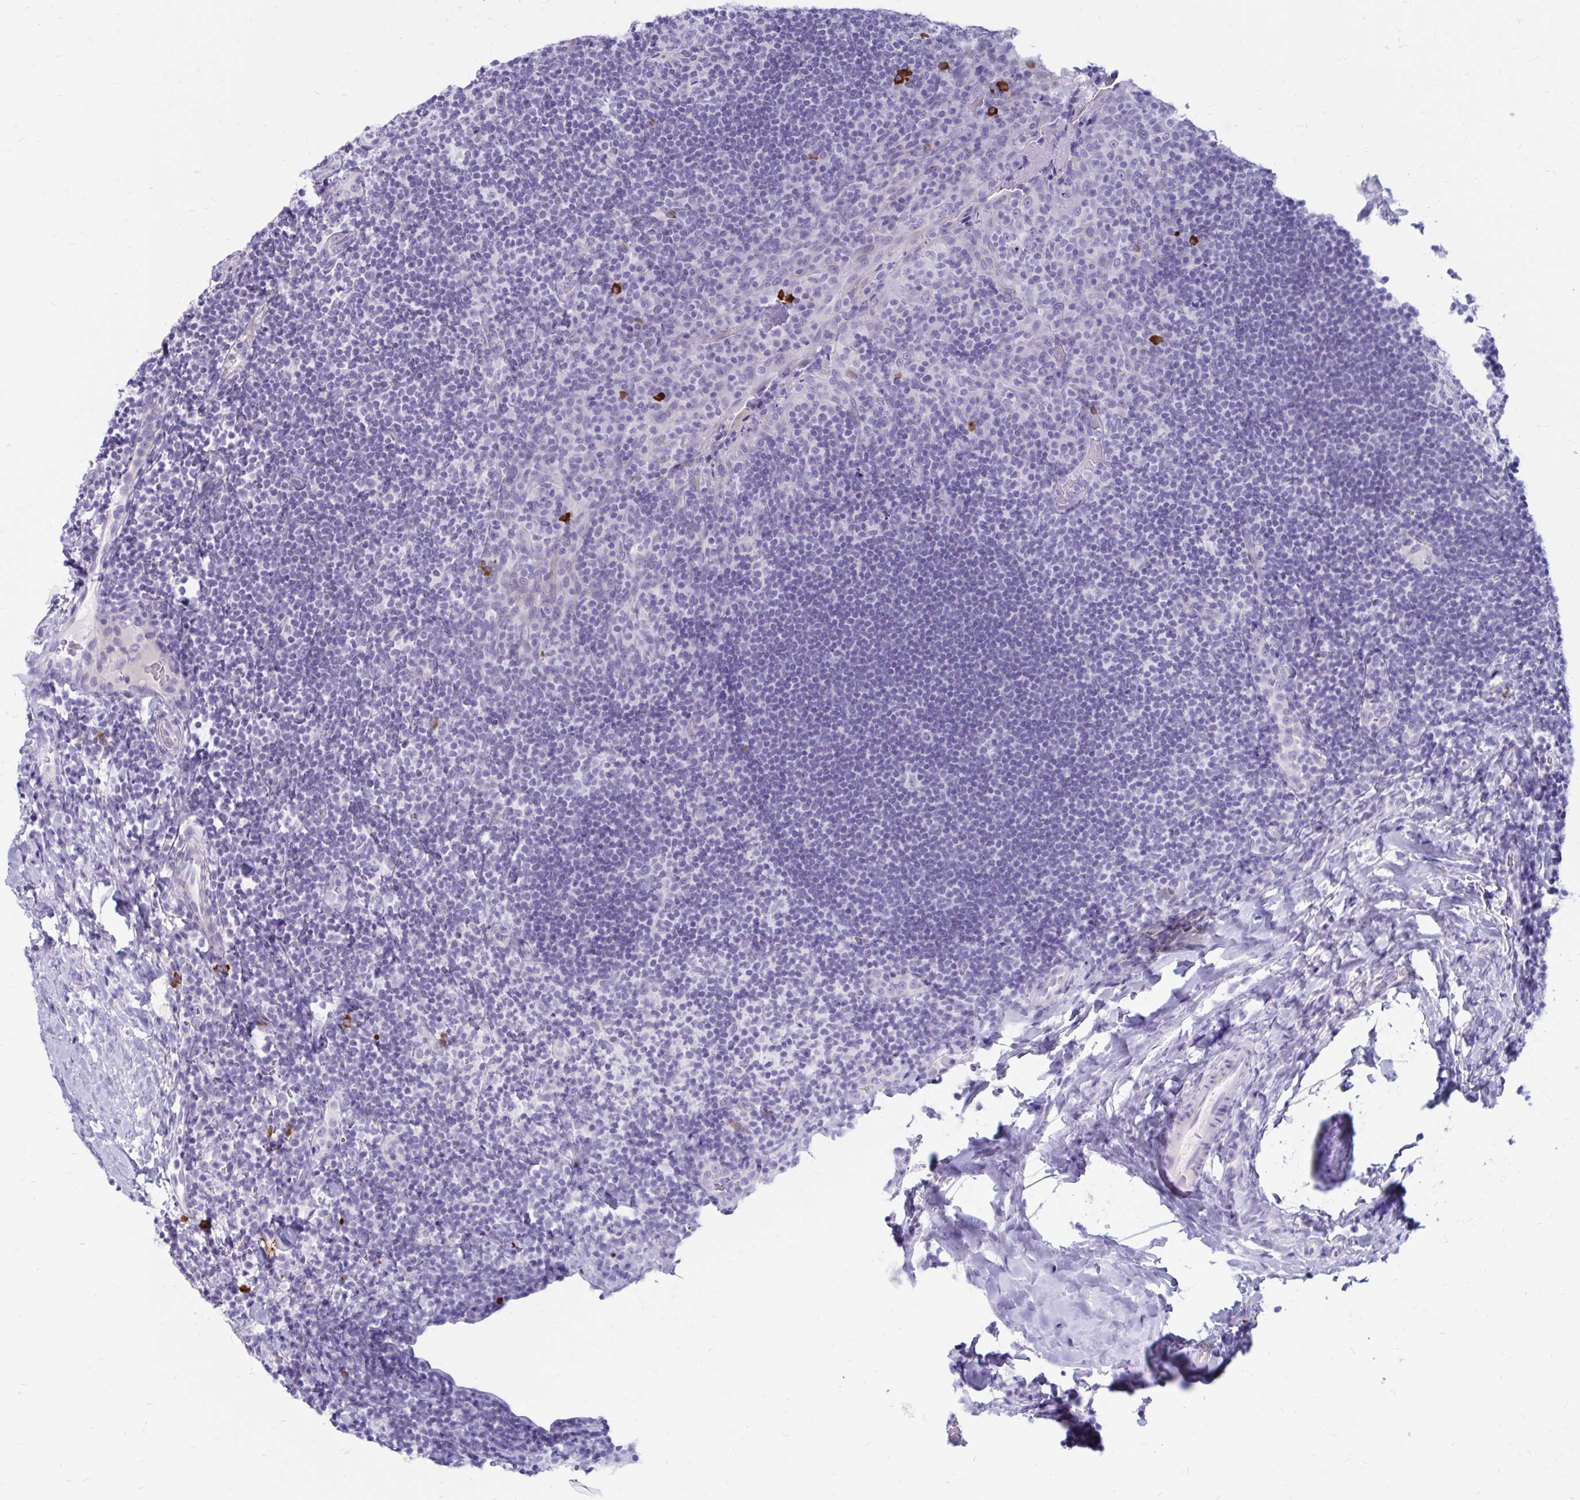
{"staining": {"intensity": "negative", "quantity": "none", "location": "none"}, "tissue": "tonsil", "cell_type": "Germinal center cells", "image_type": "normal", "snomed": [{"axis": "morphology", "description": "Normal tissue, NOS"}, {"axis": "topography", "description": "Tonsil"}], "caption": "IHC image of normal tonsil: human tonsil stained with DAB (3,3'-diaminobenzidine) reveals no significant protein positivity in germinal center cells.", "gene": "IGSF5", "patient": {"sex": "male", "age": 17}}